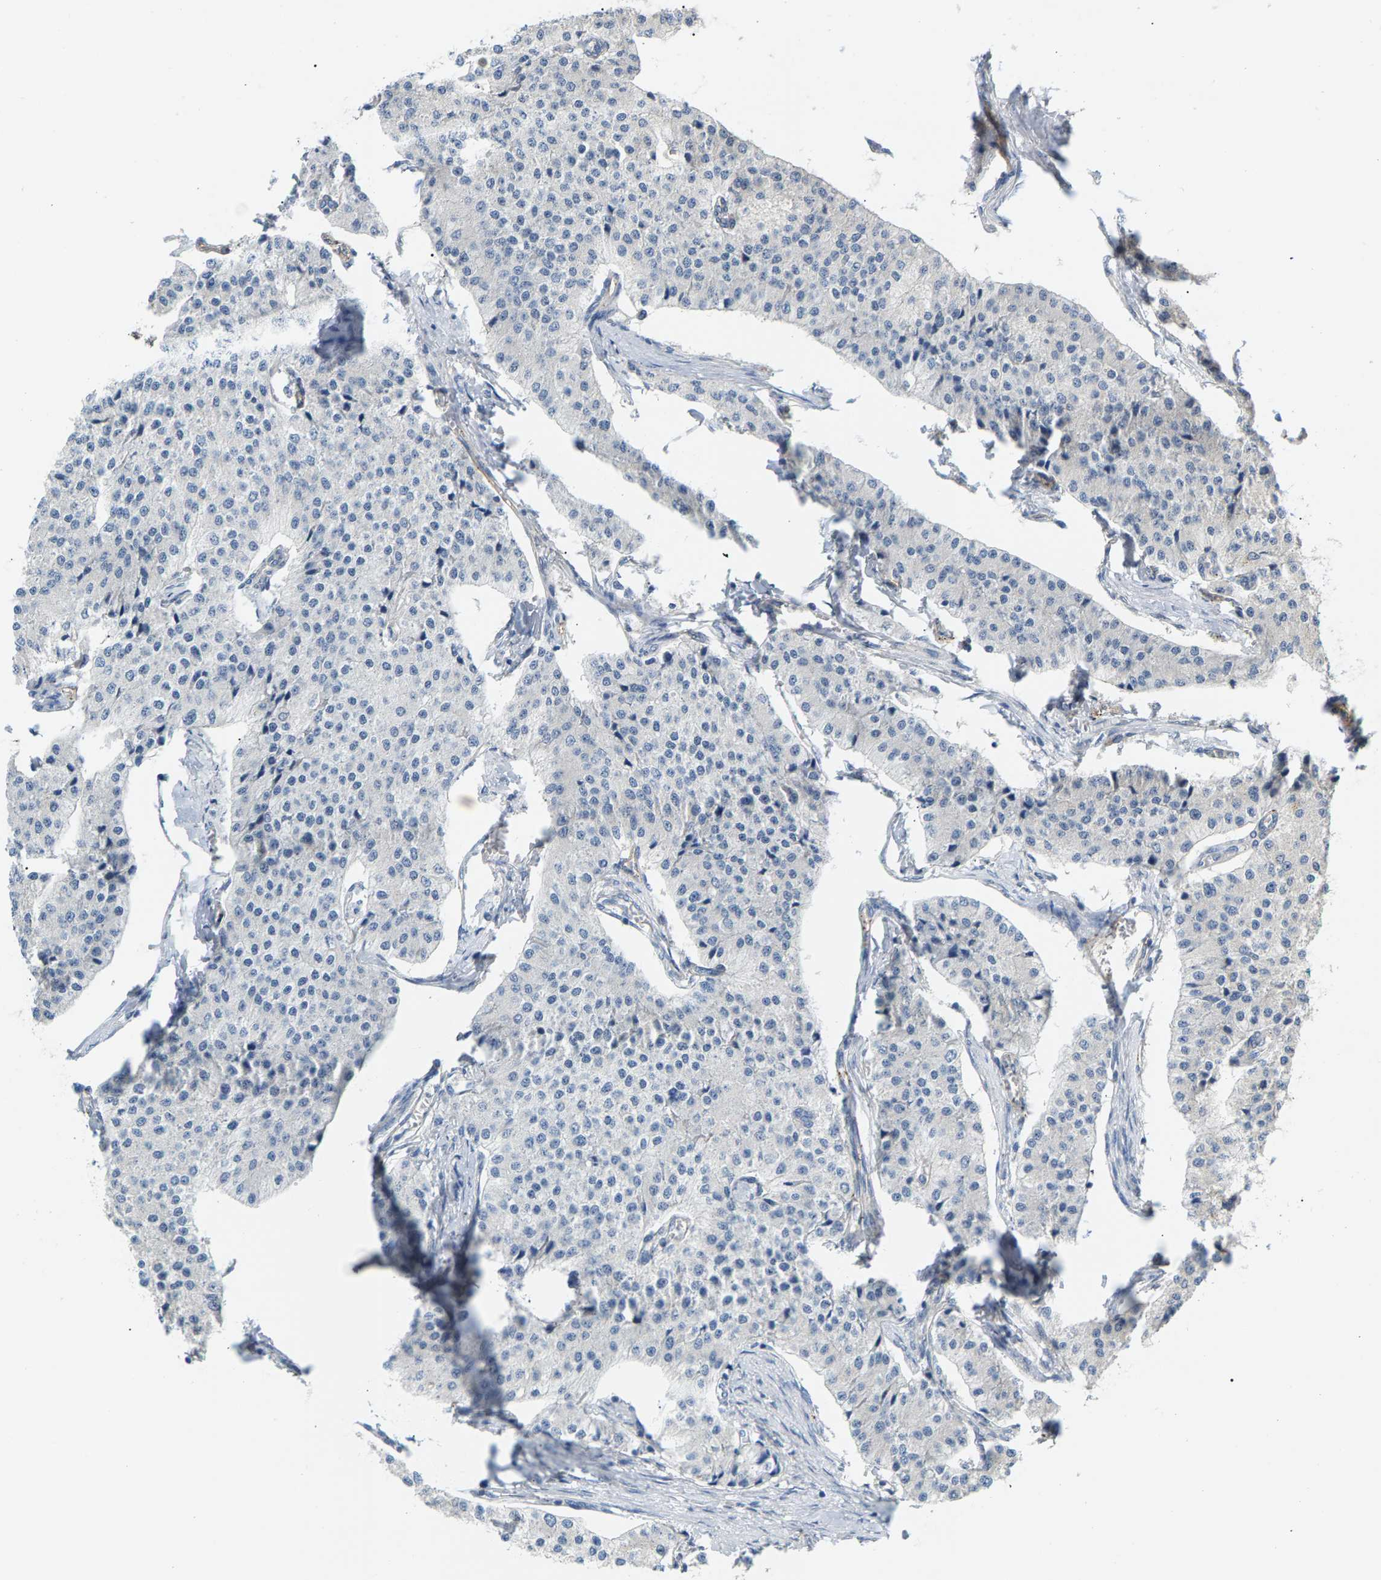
{"staining": {"intensity": "negative", "quantity": "none", "location": "none"}, "tissue": "carcinoid", "cell_type": "Tumor cells", "image_type": "cancer", "snomed": [{"axis": "morphology", "description": "Carcinoid, malignant, NOS"}, {"axis": "topography", "description": "Colon"}], "caption": "Human malignant carcinoid stained for a protein using immunohistochemistry exhibits no positivity in tumor cells.", "gene": "KRTAP27-1", "patient": {"sex": "female", "age": 52}}